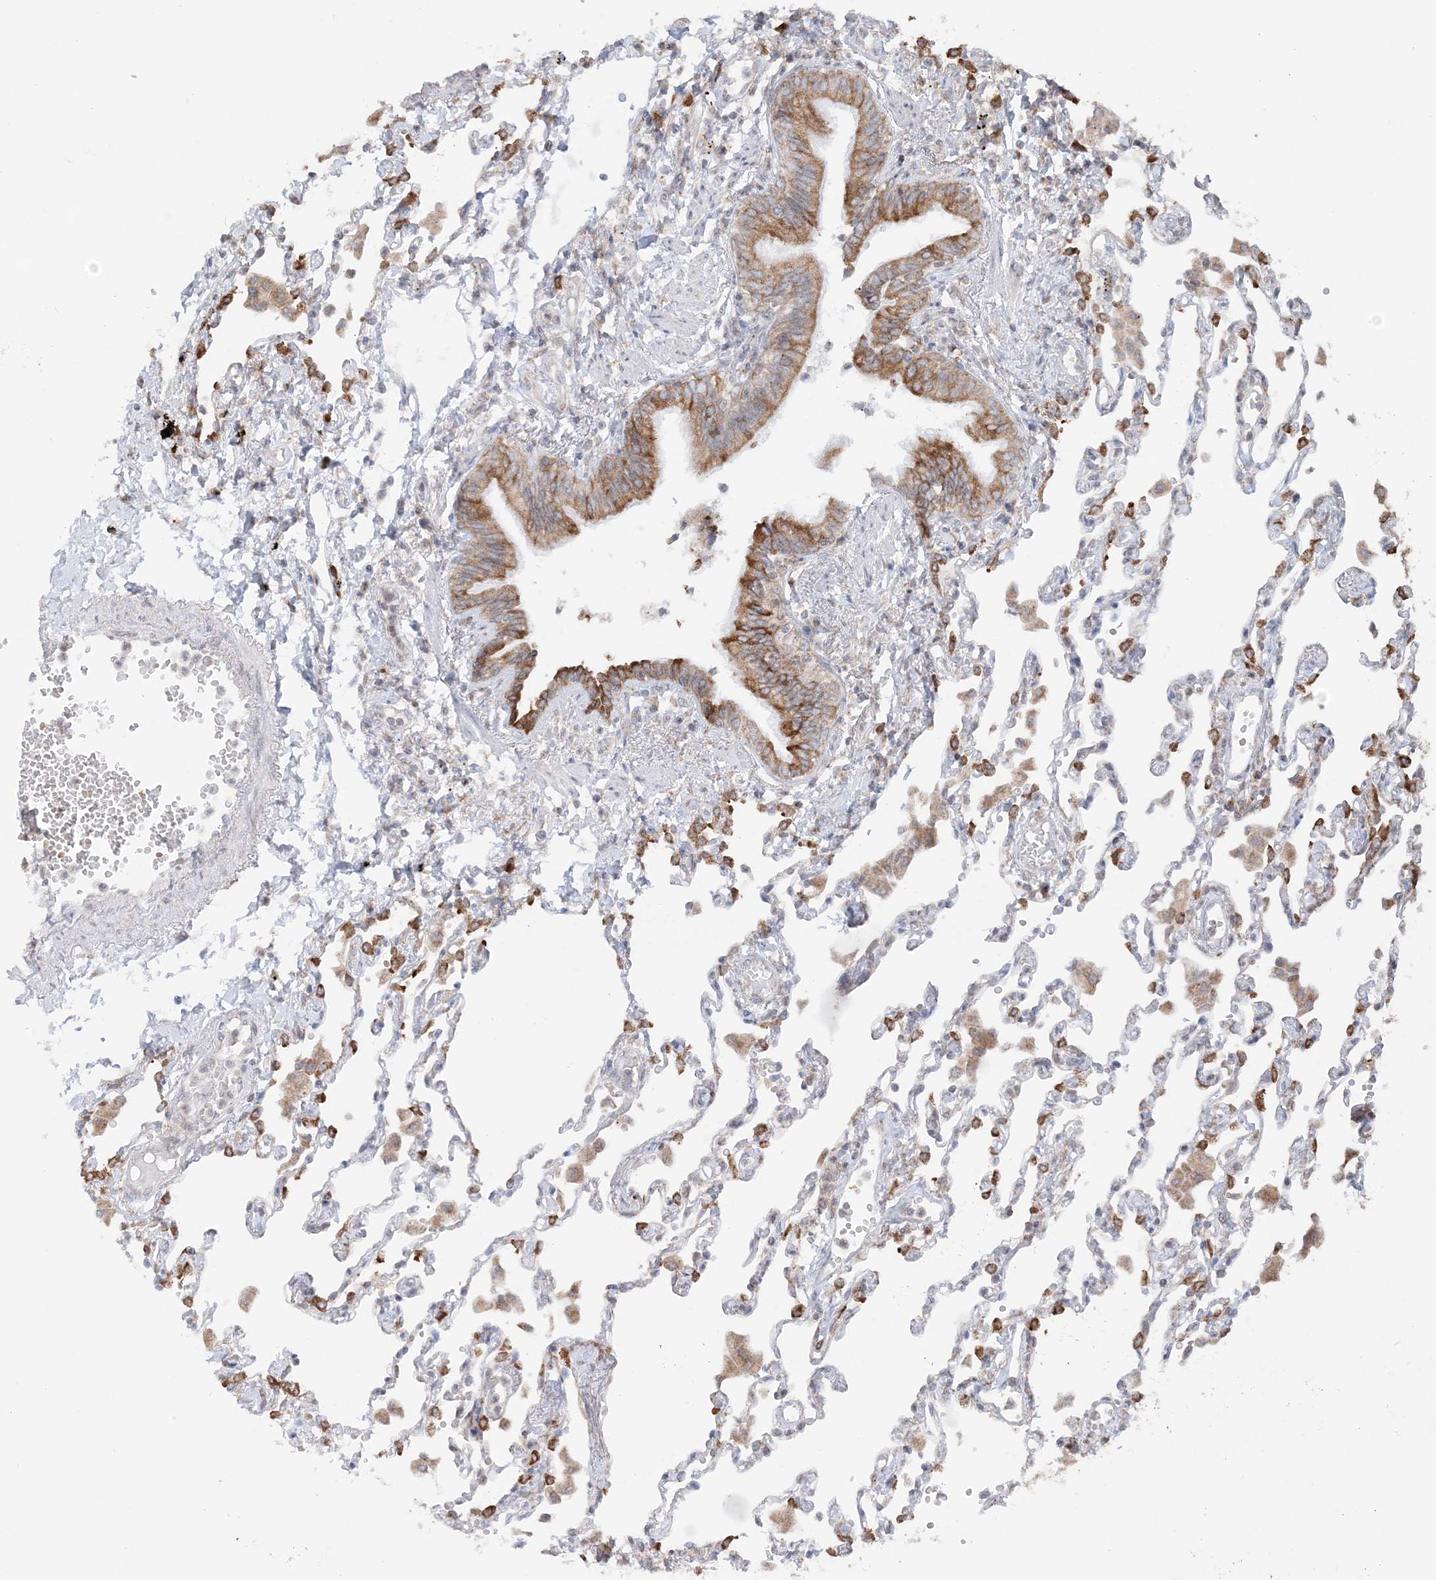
{"staining": {"intensity": "moderate", "quantity": "<25%", "location": "cytoplasmic/membranous"}, "tissue": "lung", "cell_type": "Alveolar cells", "image_type": "normal", "snomed": [{"axis": "morphology", "description": "Normal tissue, NOS"}, {"axis": "topography", "description": "Bronchus"}, {"axis": "topography", "description": "Lung"}], "caption": "Lung stained with immunohistochemistry reveals moderate cytoplasmic/membranous staining in approximately <25% of alveolar cells. The protein is stained brown, and the nuclei are stained in blue (DAB IHC with brightfield microscopy, high magnification).", "gene": "TMED10", "patient": {"sex": "female", "age": 49}}